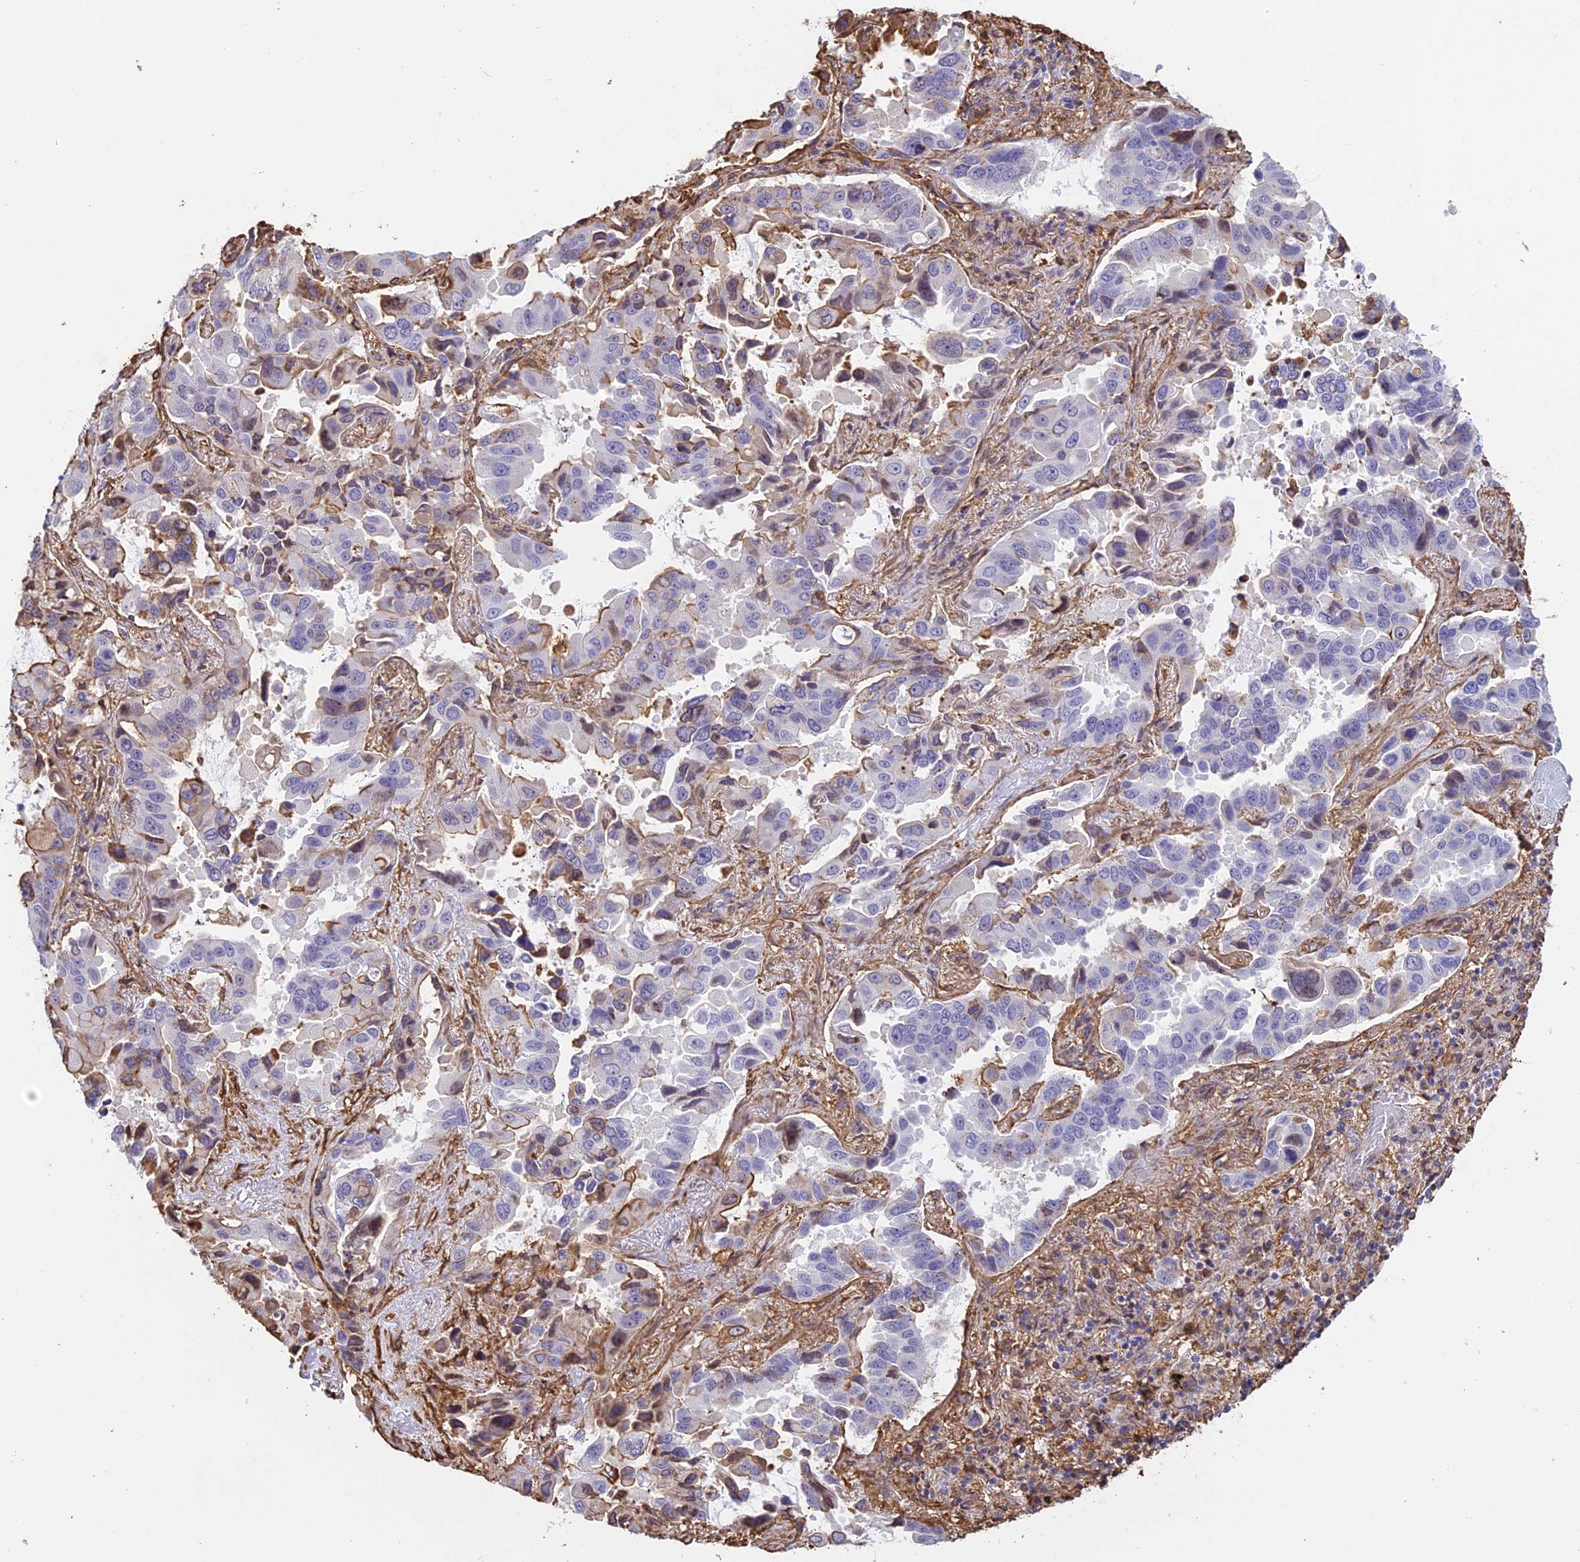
{"staining": {"intensity": "negative", "quantity": "none", "location": "none"}, "tissue": "lung cancer", "cell_type": "Tumor cells", "image_type": "cancer", "snomed": [{"axis": "morphology", "description": "Adenocarcinoma, NOS"}, {"axis": "topography", "description": "Lung"}], "caption": "The image reveals no significant expression in tumor cells of lung adenocarcinoma.", "gene": "TMEM255B", "patient": {"sex": "male", "age": 64}}